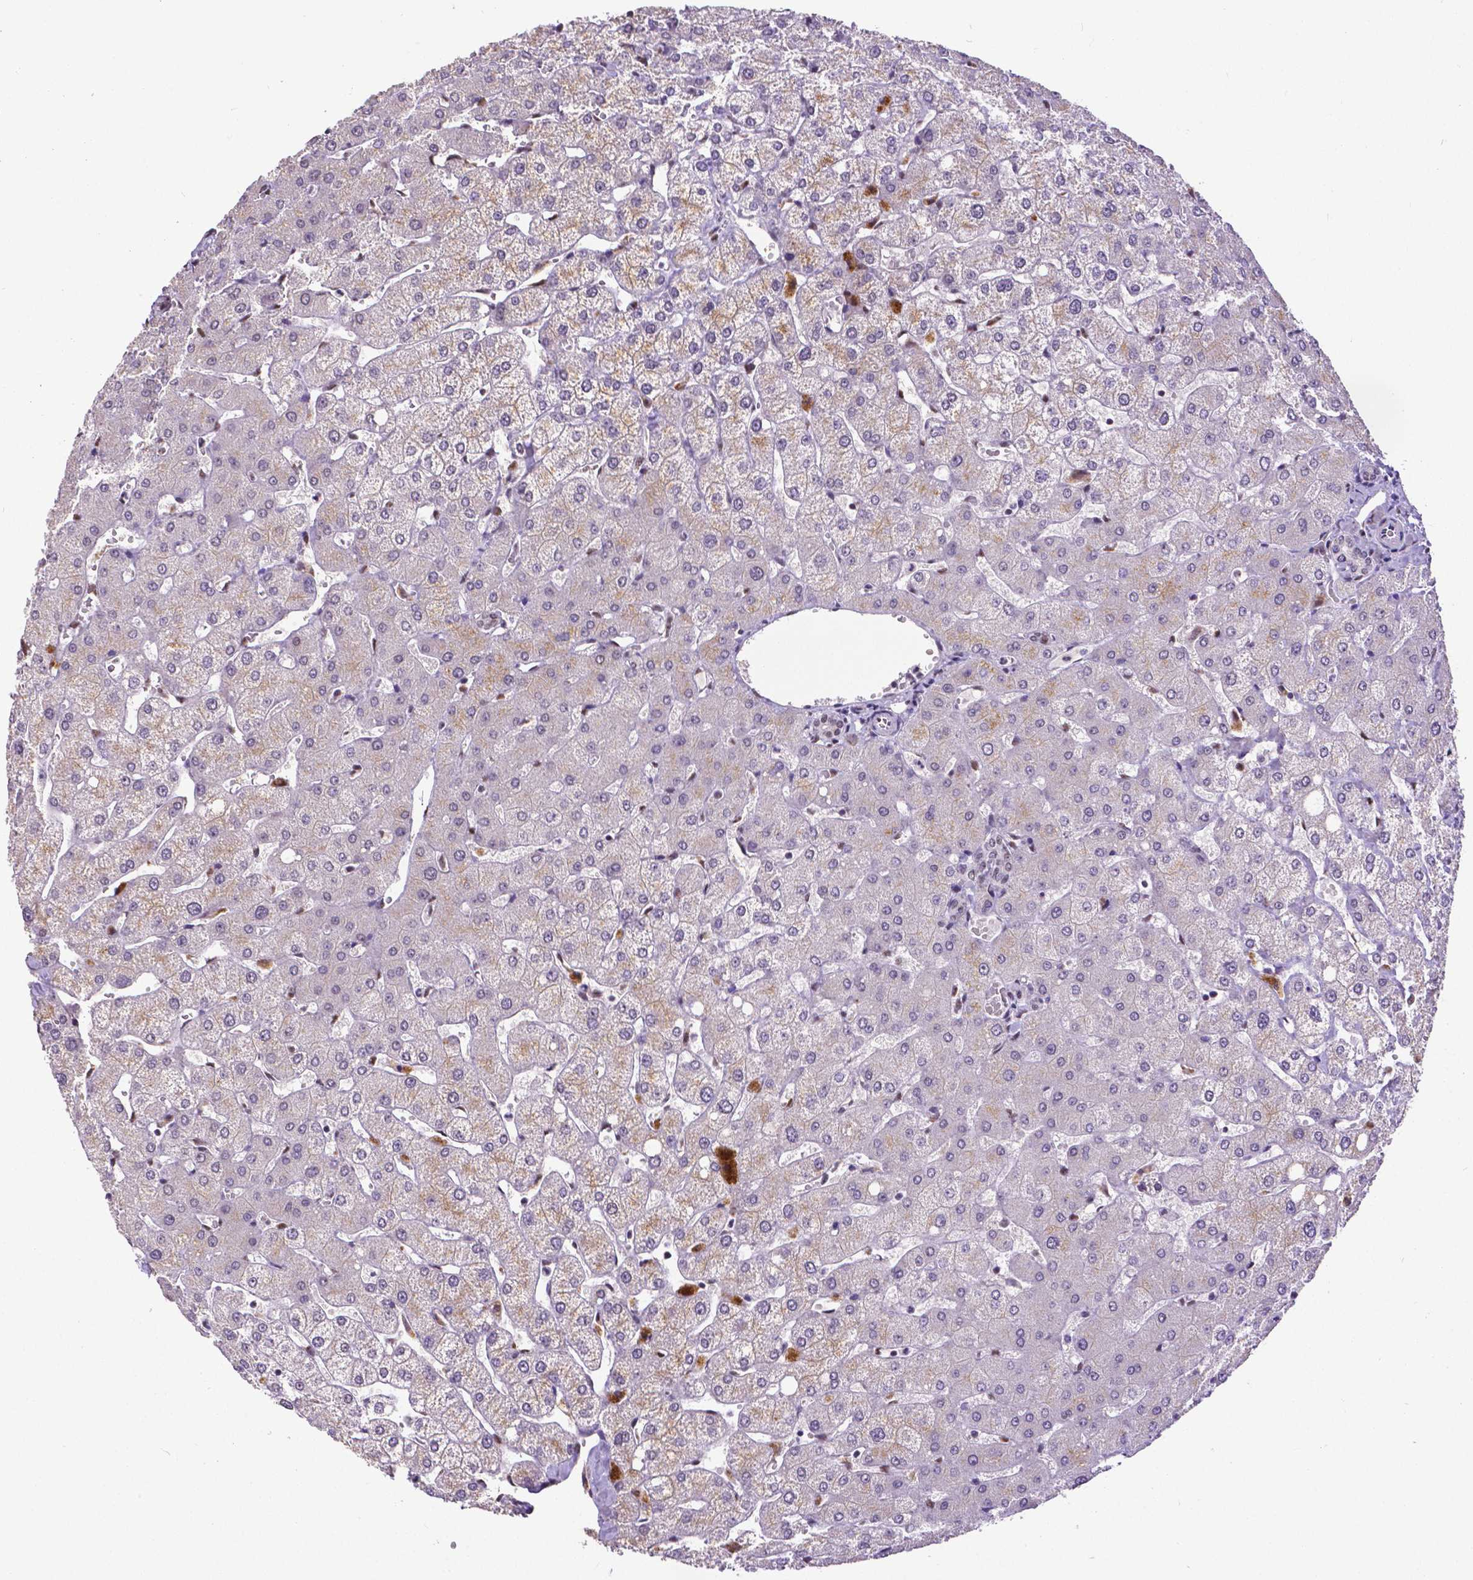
{"staining": {"intensity": "negative", "quantity": "none", "location": "none"}, "tissue": "liver", "cell_type": "Cholangiocytes", "image_type": "normal", "snomed": [{"axis": "morphology", "description": "Normal tissue, NOS"}, {"axis": "topography", "description": "Liver"}], "caption": "Liver stained for a protein using IHC demonstrates no expression cholangiocytes.", "gene": "ATRX", "patient": {"sex": "female", "age": 54}}